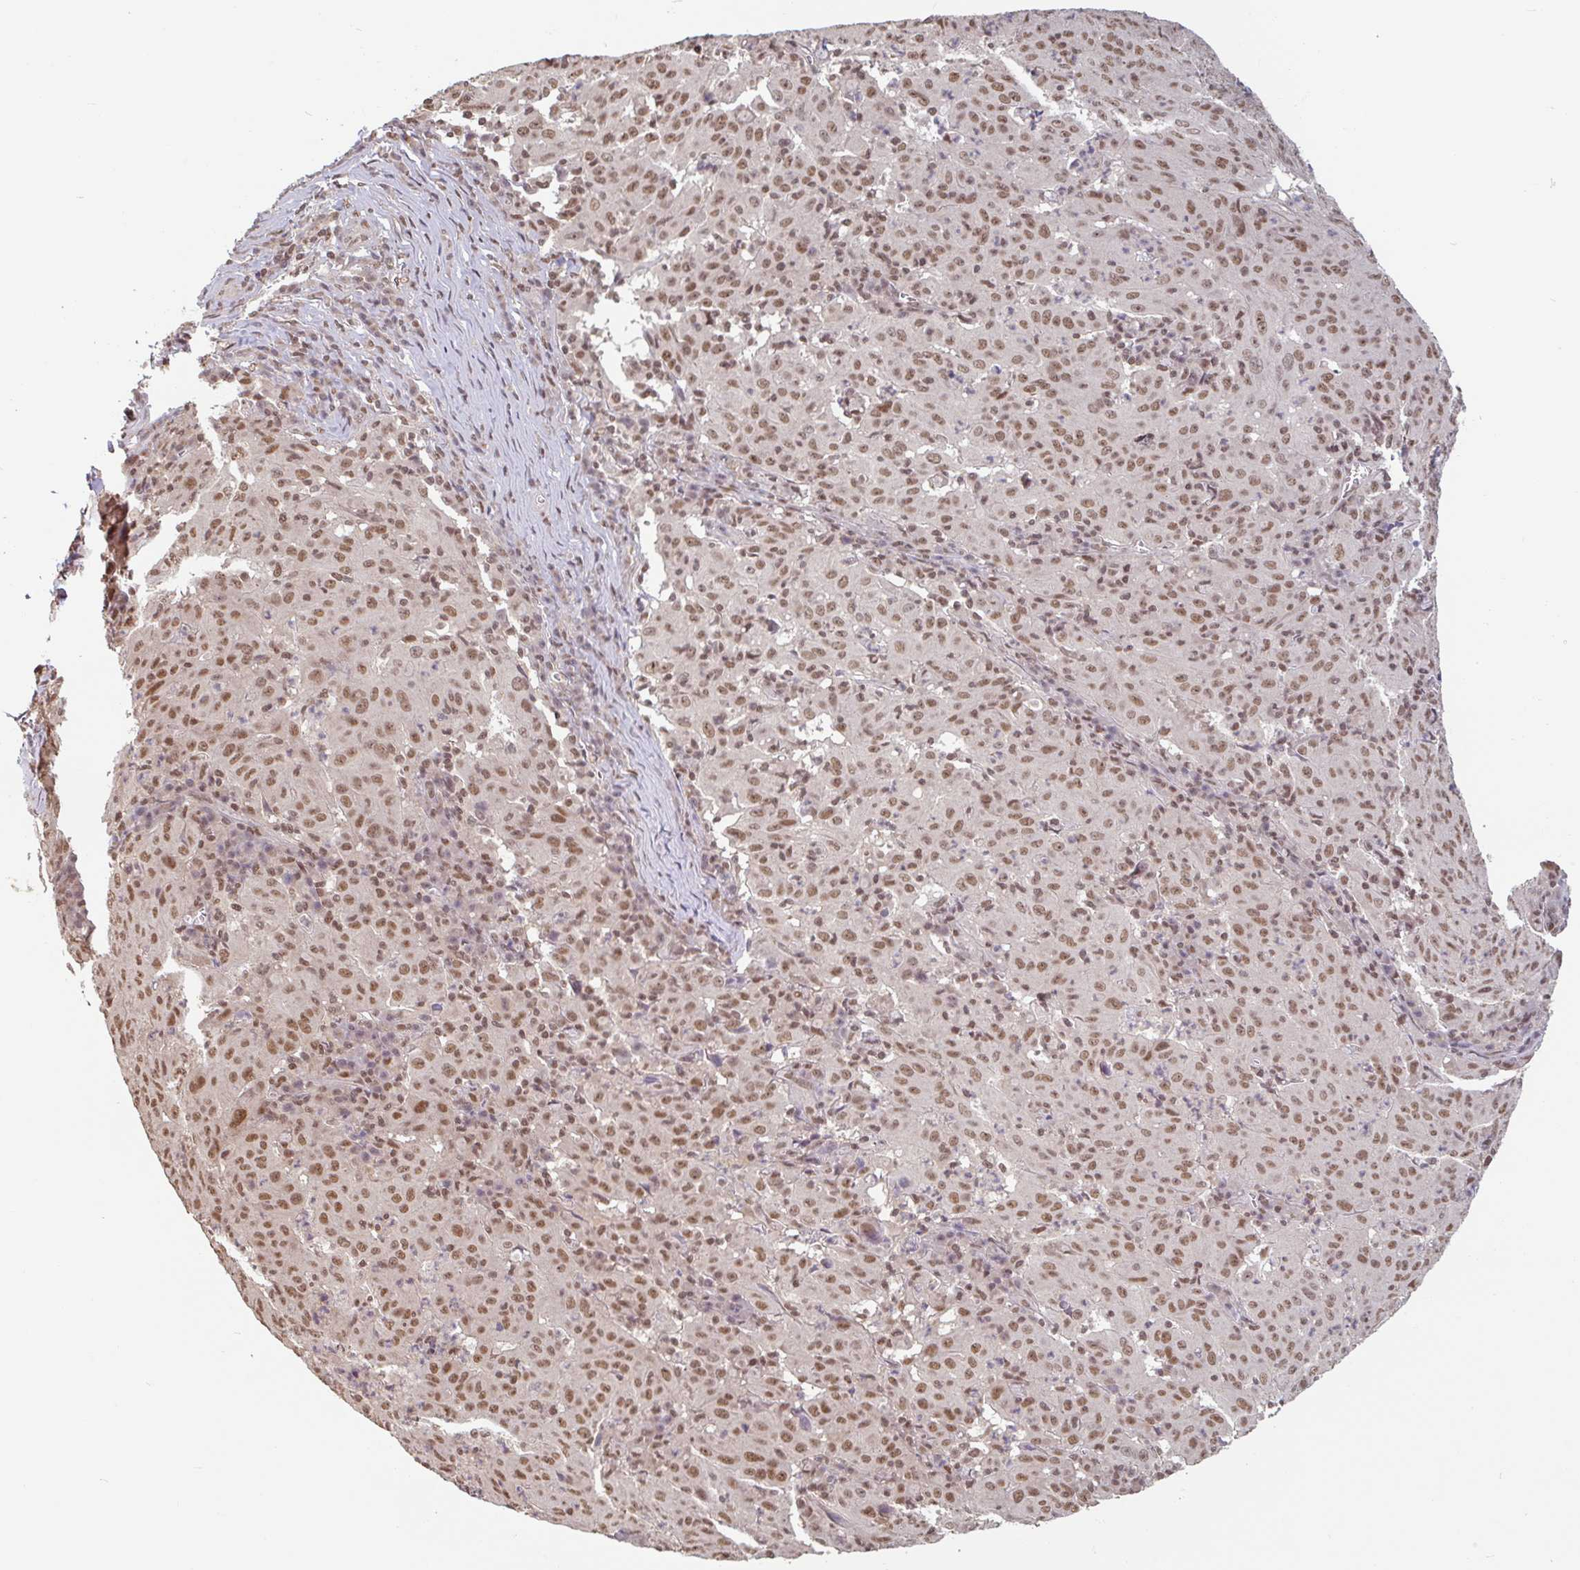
{"staining": {"intensity": "moderate", "quantity": ">75%", "location": "nuclear"}, "tissue": "pancreatic cancer", "cell_type": "Tumor cells", "image_type": "cancer", "snomed": [{"axis": "morphology", "description": "Adenocarcinoma, NOS"}, {"axis": "topography", "description": "Pancreas"}], "caption": "Immunohistochemical staining of pancreatic adenocarcinoma displays medium levels of moderate nuclear protein positivity in about >75% of tumor cells.", "gene": "DR1", "patient": {"sex": "male", "age": 63}}